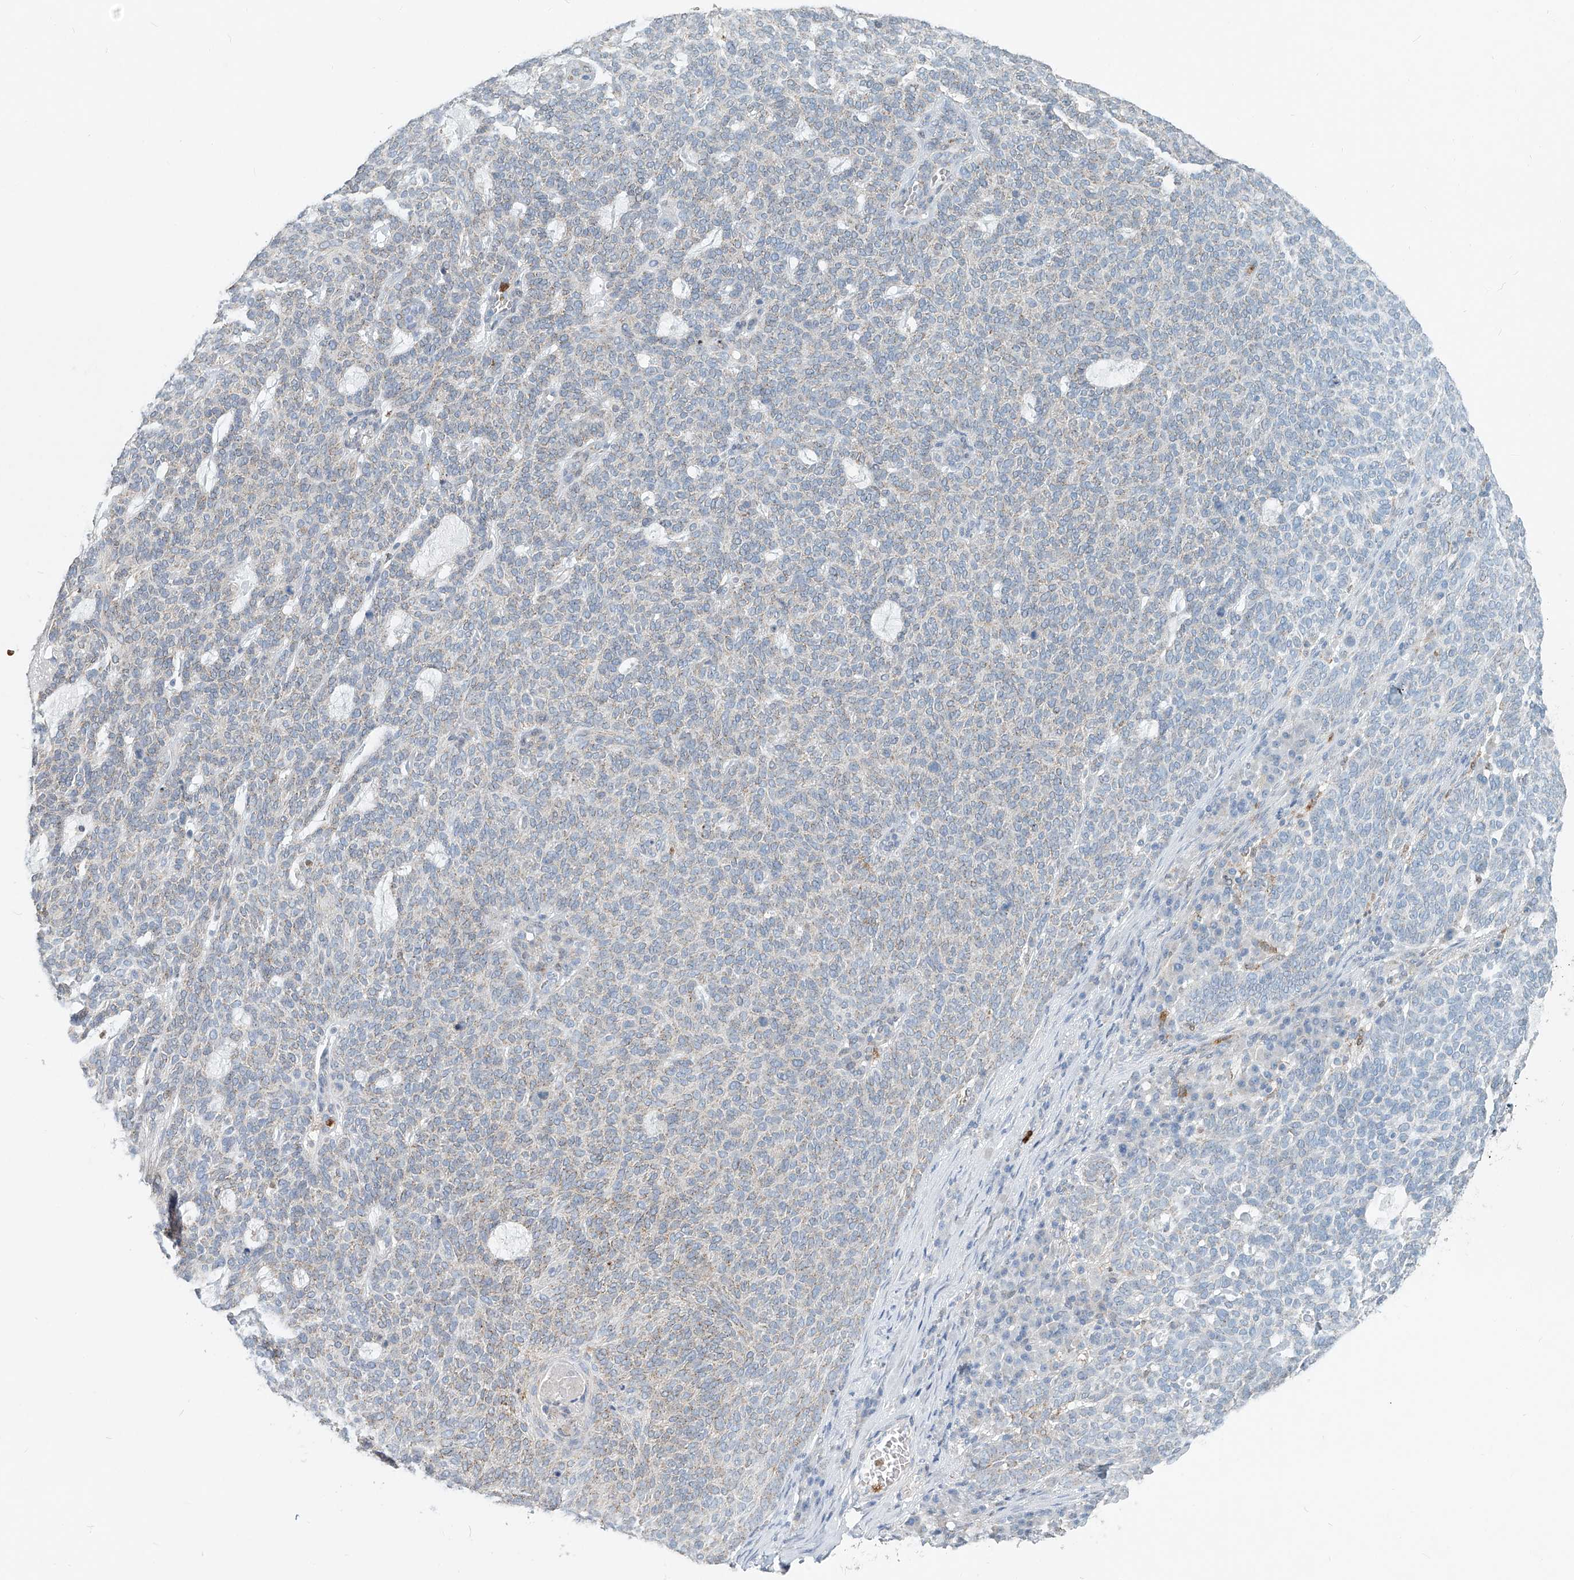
{"staining": {"intensity": "weak", "quantity": "<25%", "location": "cytoplasmic/membranous"}, "tissue": "skin cancer", "cell_type": "Tumor cells", "image_type": "cancer", "snomed": [{"axis": "morphology", "description": "Squamous cell carcinoma, NOS"}, {"axis": "topography", "description": "Skin"}], "caption": "There is no significant staining in tumor cells of skin cancer (squamous cell carcinoma). (DAB immunohistochemistry visualized using brightfield microscopy, high magnification).", "gene": "PTPRA", "patient": {"sex": "female", "age": 90}}